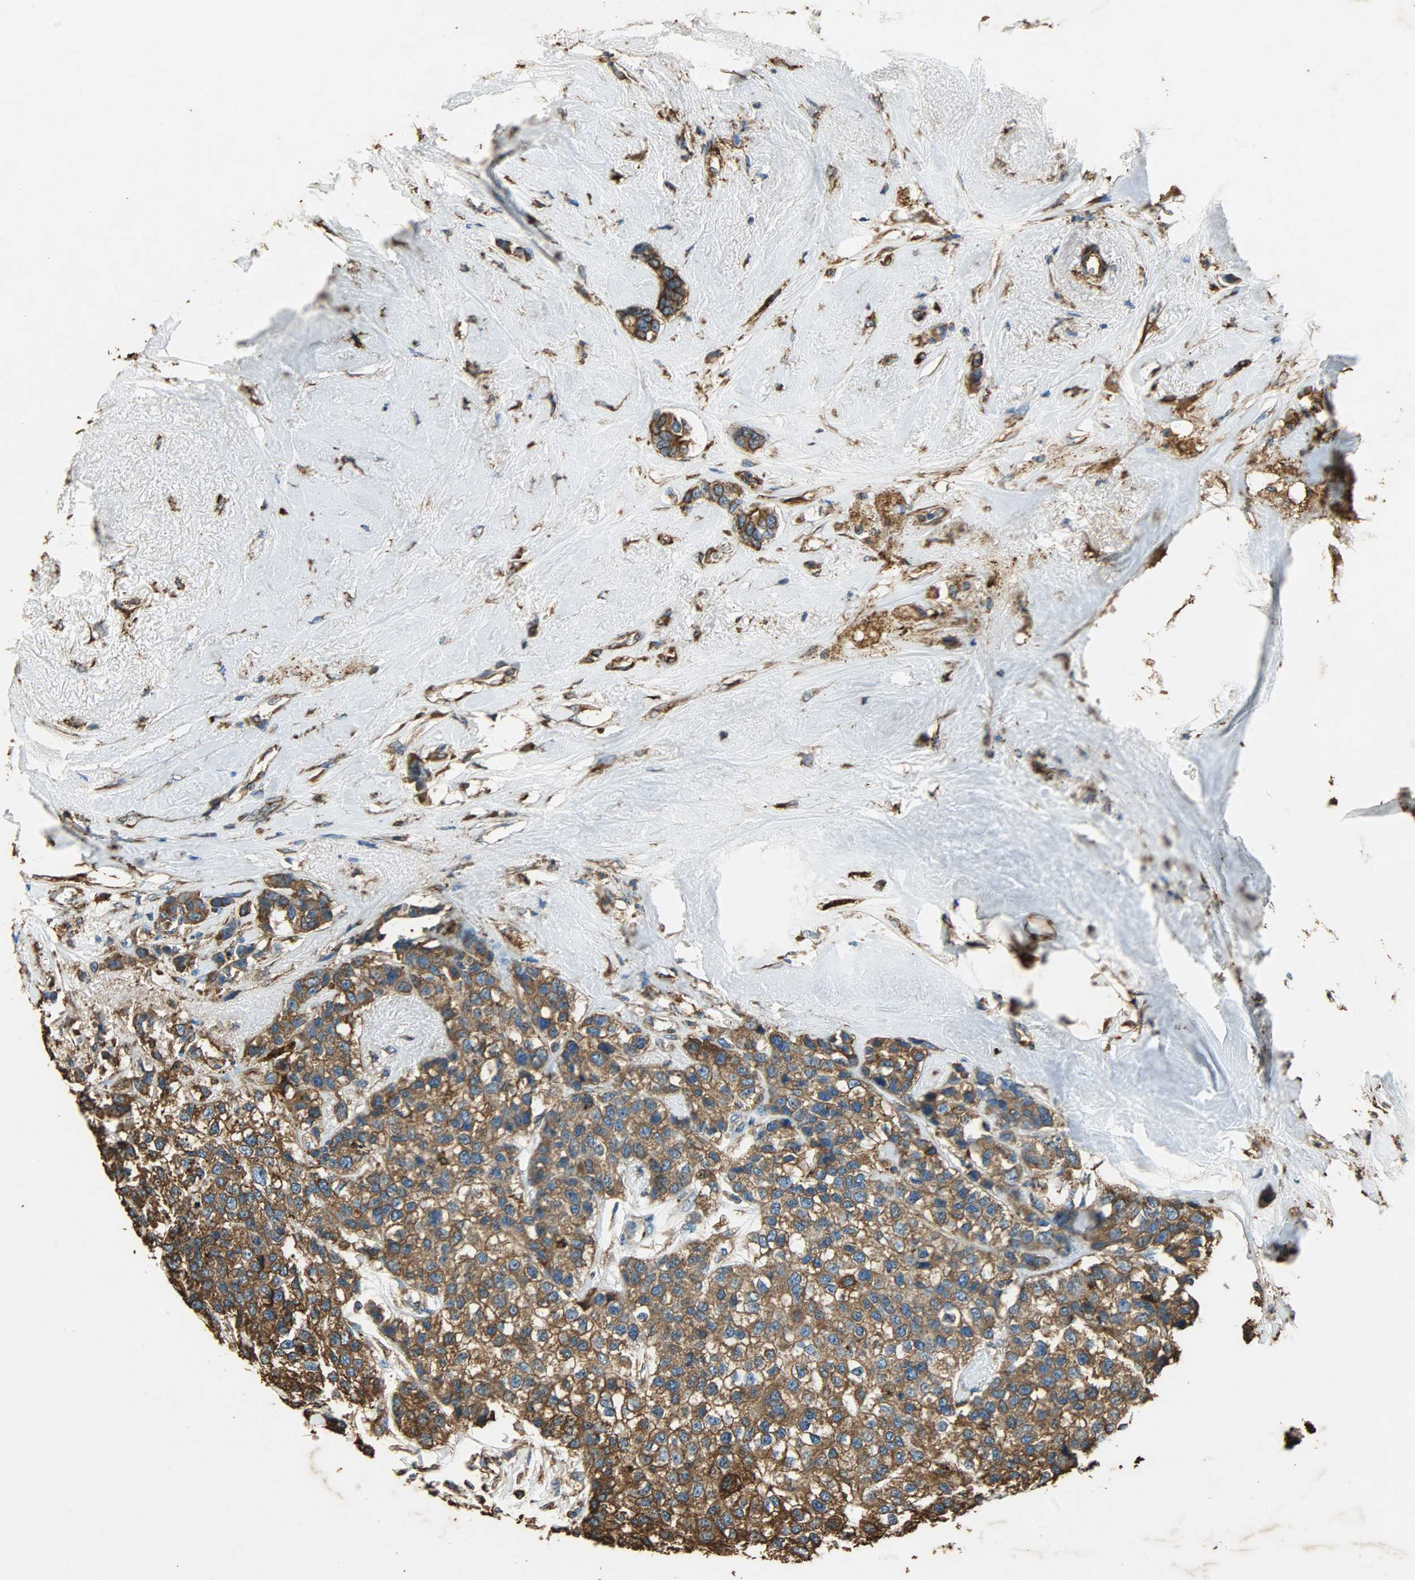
{"staining": {"intensity": "strong", "quantity": ">75%", "location": "cytoplasmic/membranous"}, "tissue": "breast cancer", "cell_type": "Tumor cells", "image_type": "cancer", "snomed": [{"axis": "morphology", "description": "Duct carcinoma"}, {"axis": "topography", "description": "Breast"}], "caption": "Immunohistochemistry (DAB) staining of breast intraductal carcinoma displays strong cytoplasmic/membranous protein expression in approximately >75% of tumor cells. Using DAB (3,3'-diaminobenzidine) (brown) and hematoxylin (blue) stains, captured at high magnification using brightfield microscopy.", "gene": "HSP90B1", "patient": {"sex": "female", "age": 51}}